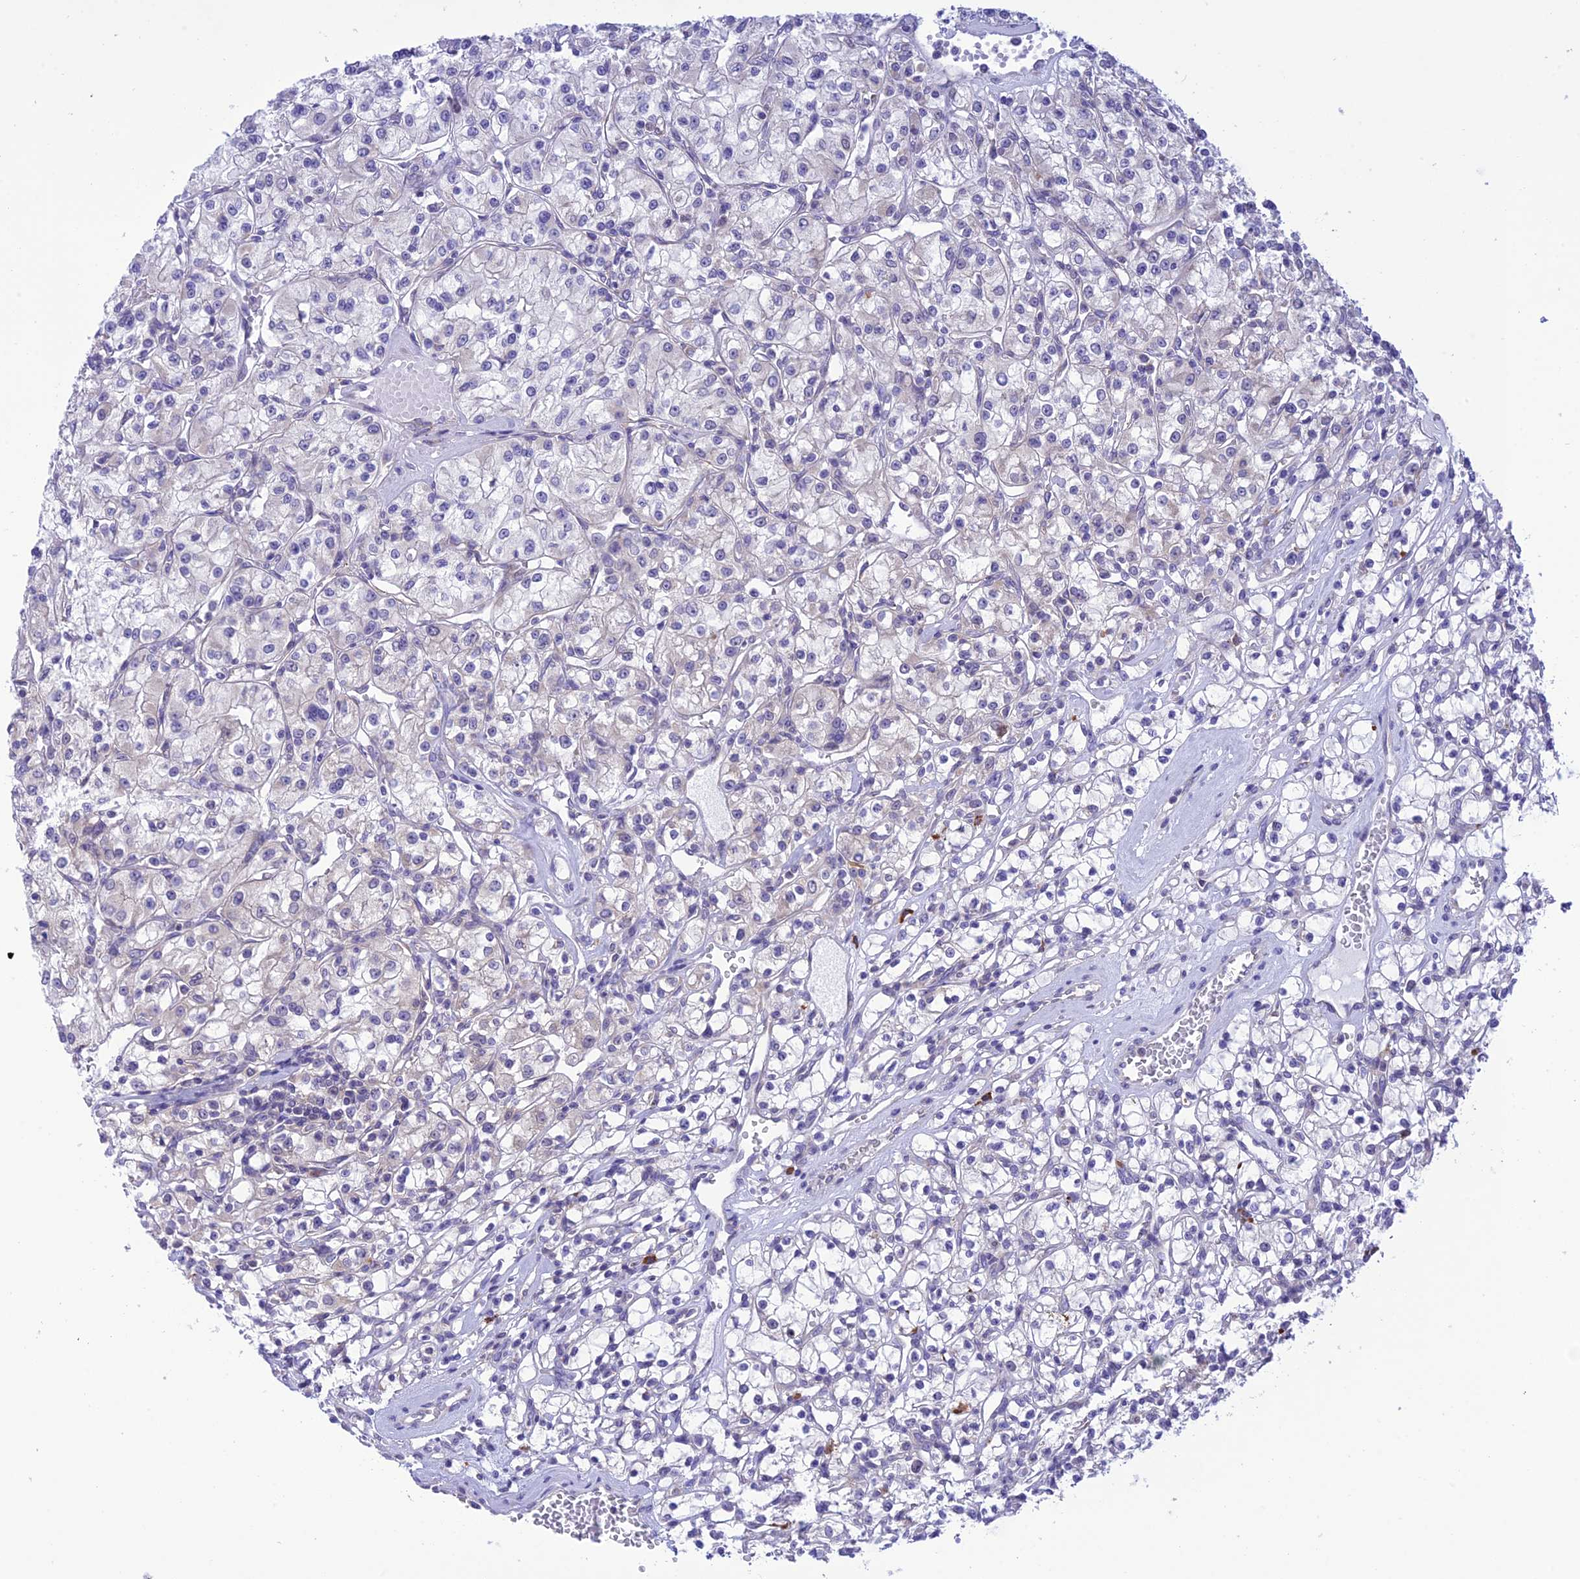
{"staining": {"intensity": "negative", "quantity": "none", "location": "none"}, "tissue": "renal cancer", "cell_type": "Tumor cells", "image_type": "cancer", "snomed": [{"axis": "morphology", "description": "Adenocarcinoma, NOS"}, {"axis": "topography", "description": "Kidney"}], "caption": "Adenocarcinoma (renal) was stained to show a protein in brown. There is no significant expression in tumor cells.", "gene": "RNF126", "patient": {"sex": "female", "age": 59}}